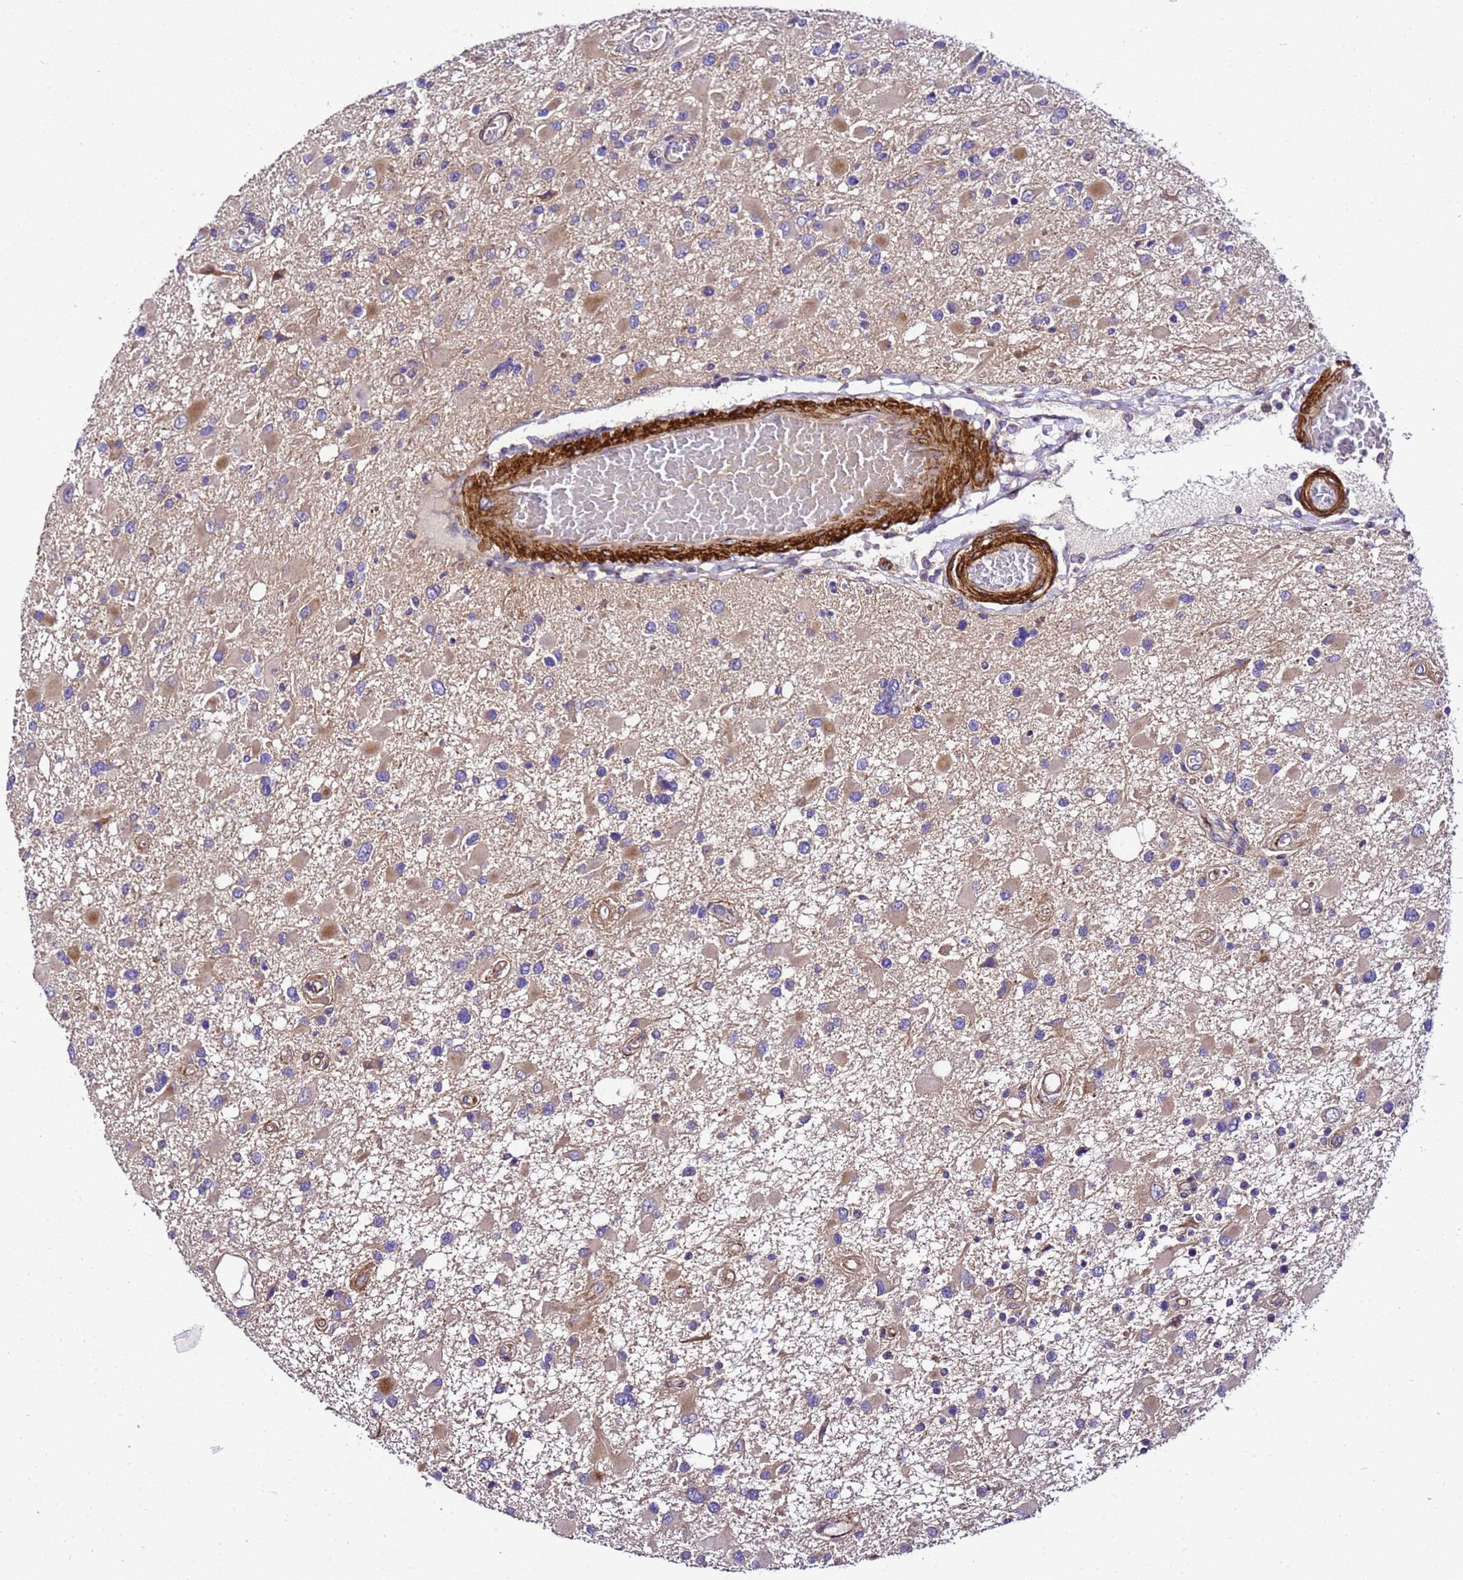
{"staining": {"intensity": "moderate", "quantity": "25%-75%", "location": "cytoplasmic/membranous"}, "tissue": "glioma", "cell_type": "Tumor cells", "image_type": "cancer", "snomed": [{"axis": "morphology", "description": "Glioma, malignant, High grade"}, {"axis": "topography", "description": "Brain"}], "caption": "Immunohistochemistry (IHC) (DAB) staining of human glioma displays moderate cytoplasmic/membranous protein expression in approximately 25%-75% of tumor cells. Using DAB (brown) and hematoxylin (blue) stains, captured at high magnification using brightfield microscopy.", "gene": "ZNF417", "patient": {"sex": "male", "age": 53}}